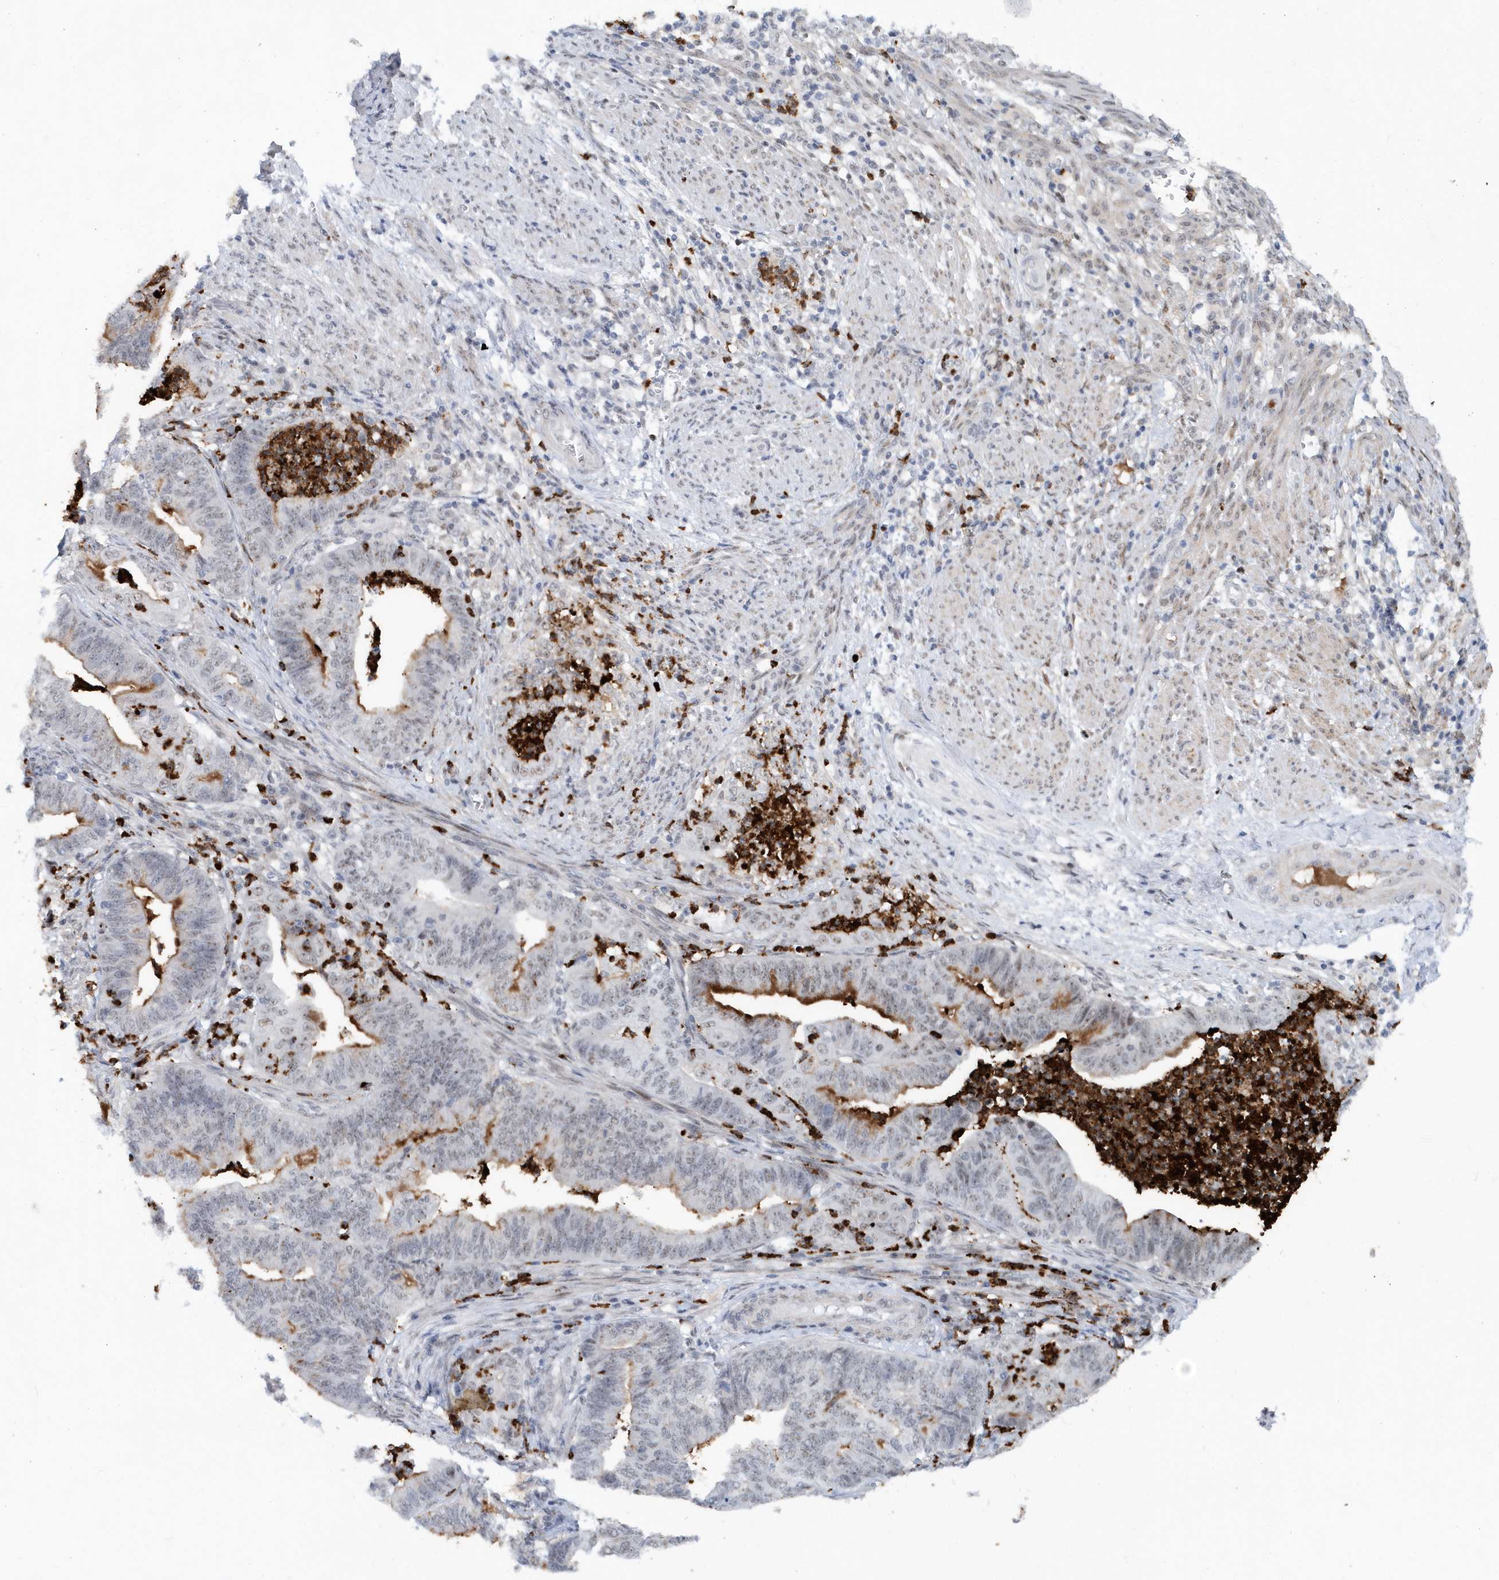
{"staining": {"intensity": "moderate", "quantity": "<25%", "location": "cytoplasmic/membranous"}, "tissue": "endometrial cancer", "cell_type": "Tumor cells", "image_type": "cancer", "snomed": [{"axis": "morphology", "description": "Polyp, NOS"}, {"axis": "morphology", "description": "Adenocarcinoma, NOS"}, {"axis": "morphology", "description": "Adenoma, NOS"}, {"axis": "topography", "description": "Endometrium"}], "caption": "This micrograph shows IHC staining of endometrial cancer (adenoma), with low moderate cytoplasmic/membranous positivity in approximately <25% of tumor cells.", "gene": "ASCL4", "patient": {"sex": "female", "age": 79}}